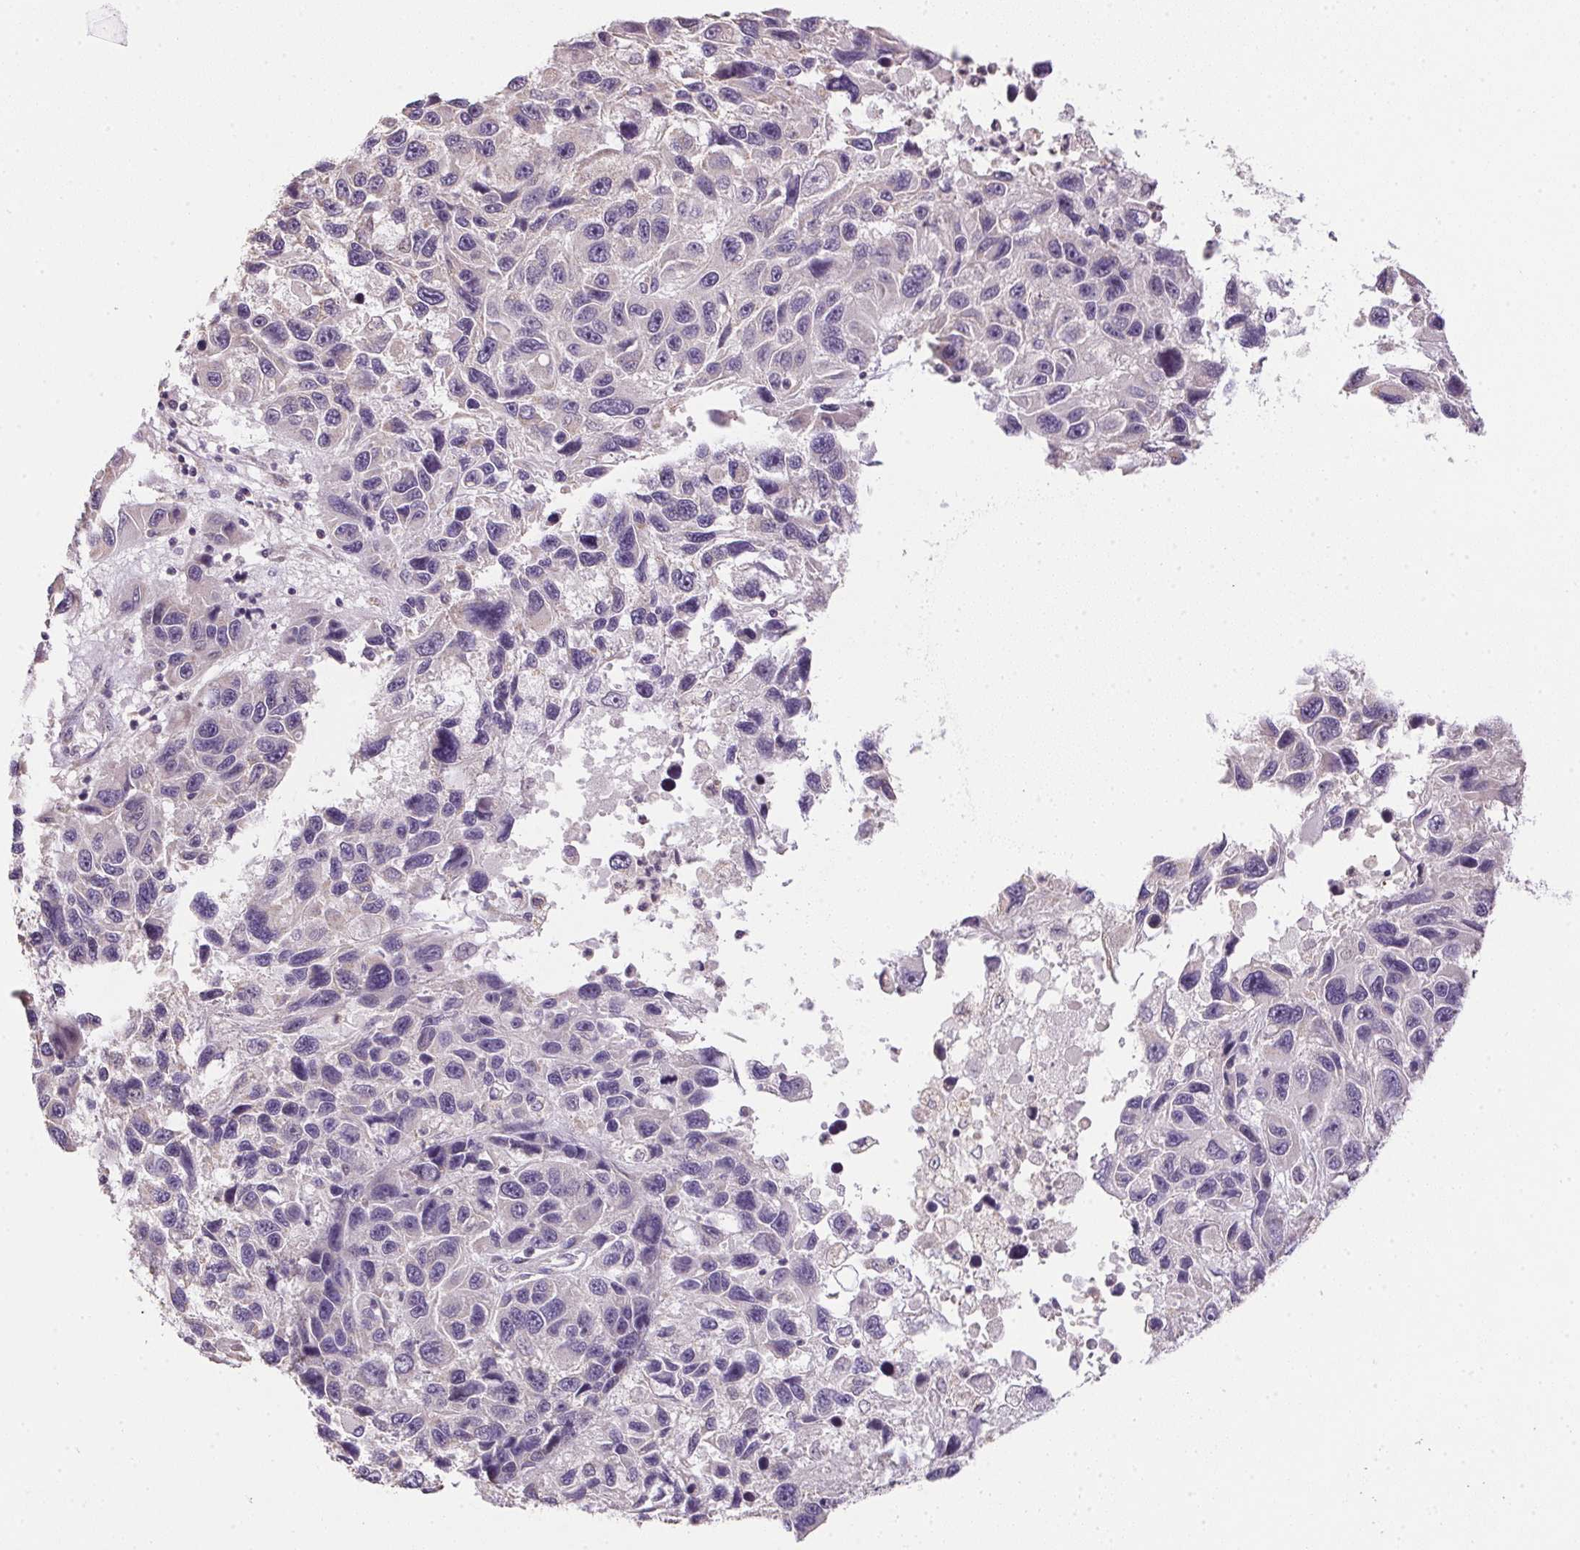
{"staining": {"intensity": "negative", "quantity": "none", "location": "none"}, "tissue": "melanoma", "cell_type": "Tumor cells", "image_type": "cancer", "snomed": [{"axis": "morphology", "description": "Malignant melanoma, NOS"}, {"axis": "topography", "description": "Skin"}], "caption": "Photomicrograph shows no protein staining in tumor cells of melanoma tissue.", "gene": "SPACA9", "patient": {"sex": "male", "age": 53}}